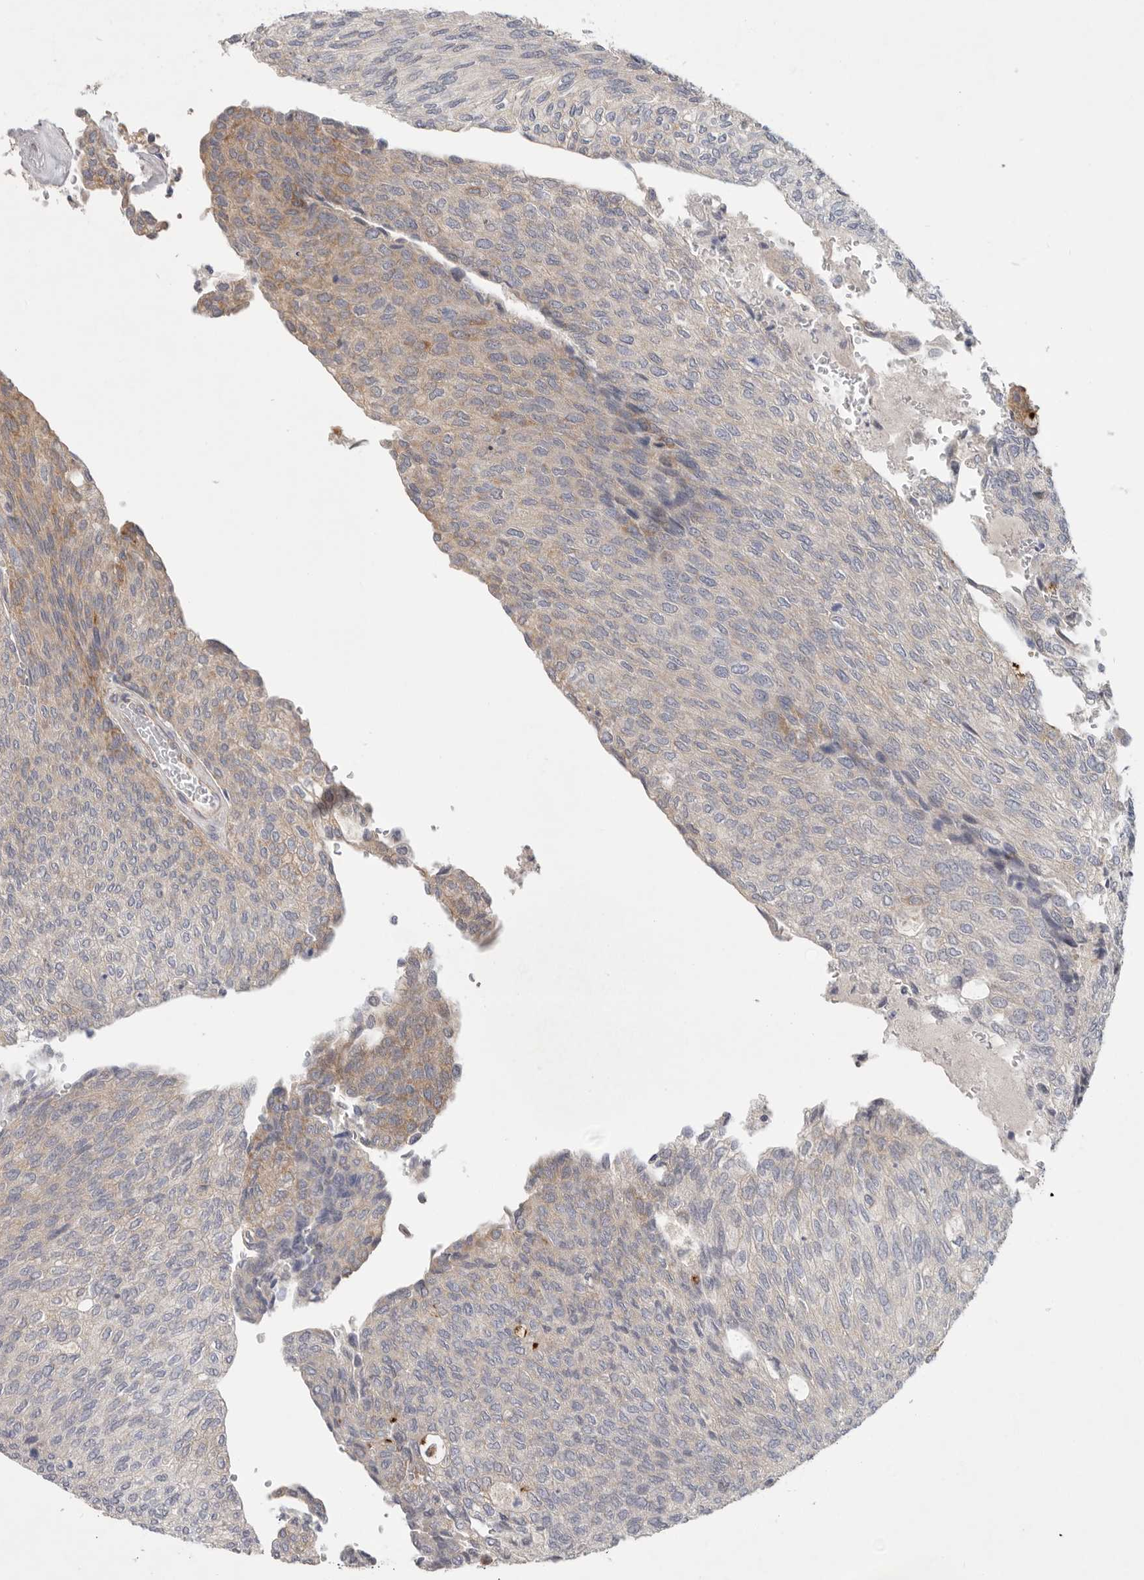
{"staining": {"intensity": "moderate", "quantity": "<25%", "location": "cytoplasmic/membranous"}, "tissue": "urothelial cancer", "cell_type": "Tumor cells", "image_type": "cancer", "snomed": [{"axis": "morphology", "description": "Urothelial carcinoma, Low grade"}, {"axis": "topography", "description": "Urinary bladder"}], "caption": "Urothelial carcinoma (low-grade) stained with a protein marker exhibits moderate staining in tumor cells.", "gene": "MTFR1L", "patient": {"sex": "female", "age": 79}}